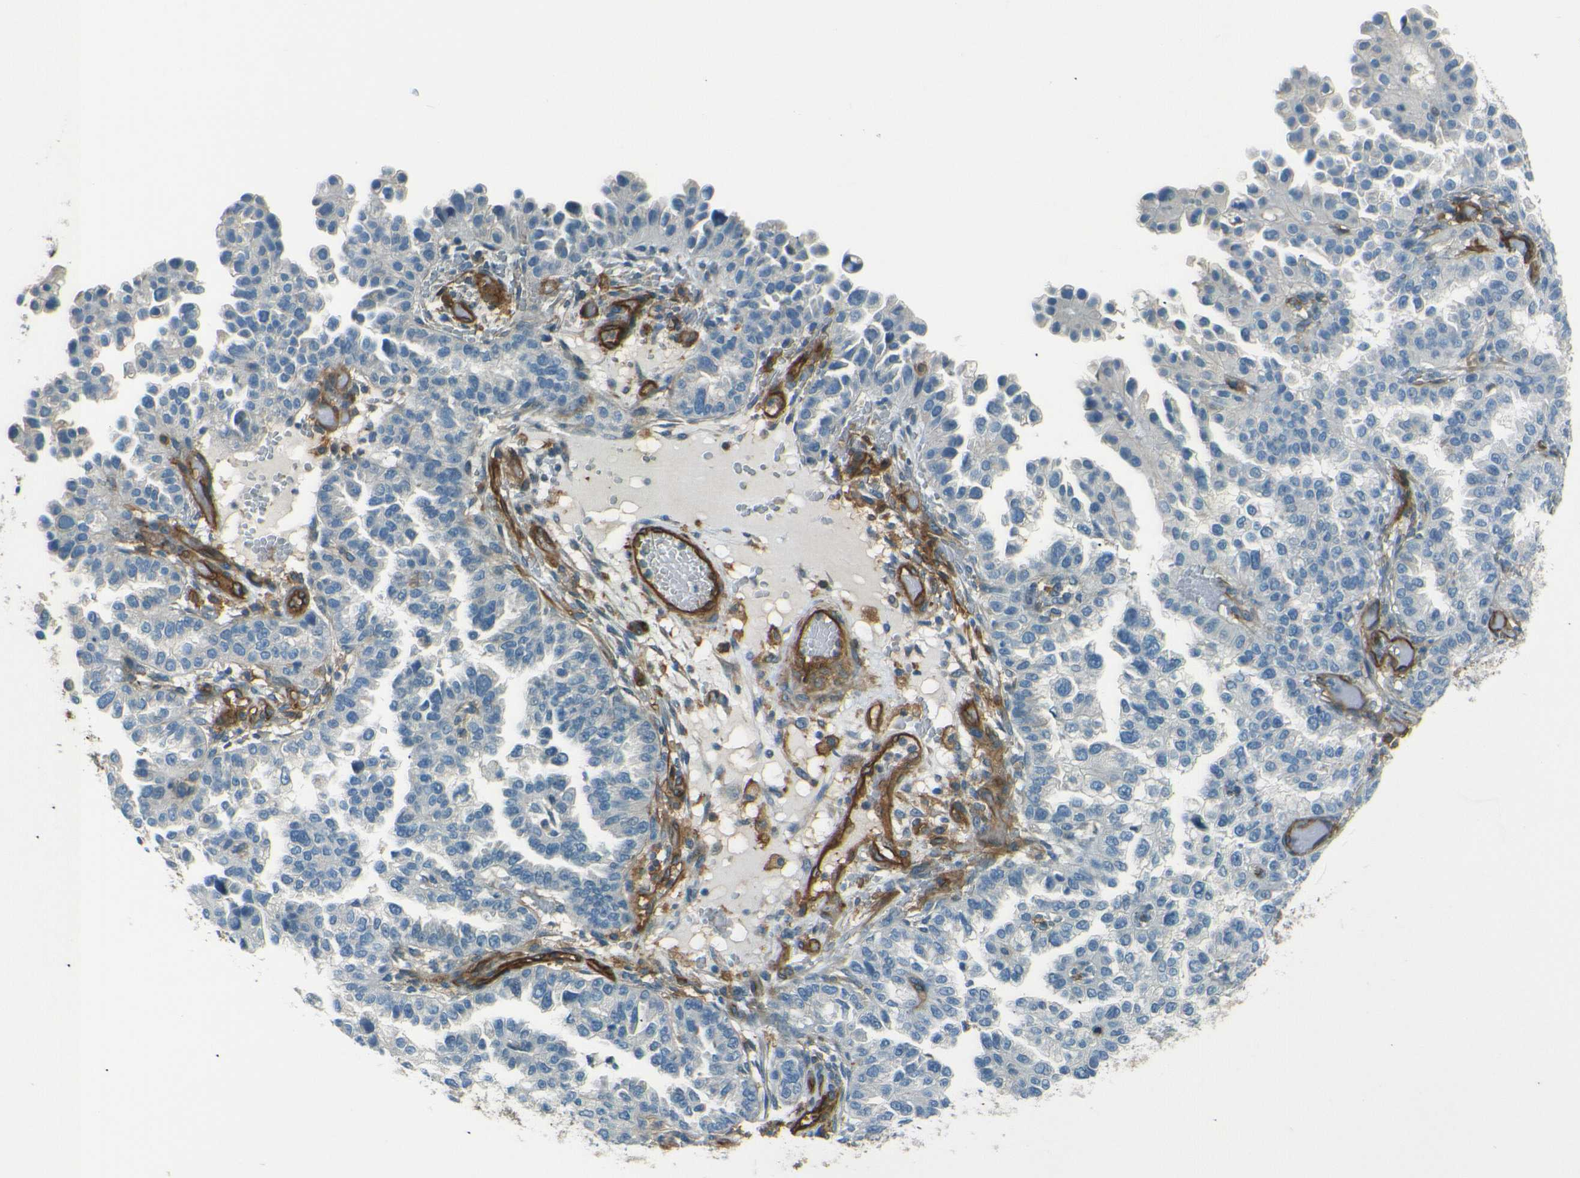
{"staining": {"intensity": "negative", "quantity": "none", "location": "none"}, "tissue": "endometrial cancer", "cell_type": "Tumor cells", "image_type": "cancer", "snomed": [{"axis": "morphology", "description": "Adenocarcinoma, NOS"}, {"axis": "topography", "description": "Endometrium"}], "caption": "Tumor cells are negative for protein expression in human endometrial cancer.", "gene": "ENTPD1", "patient": {"sex": "female", "age": 85}}